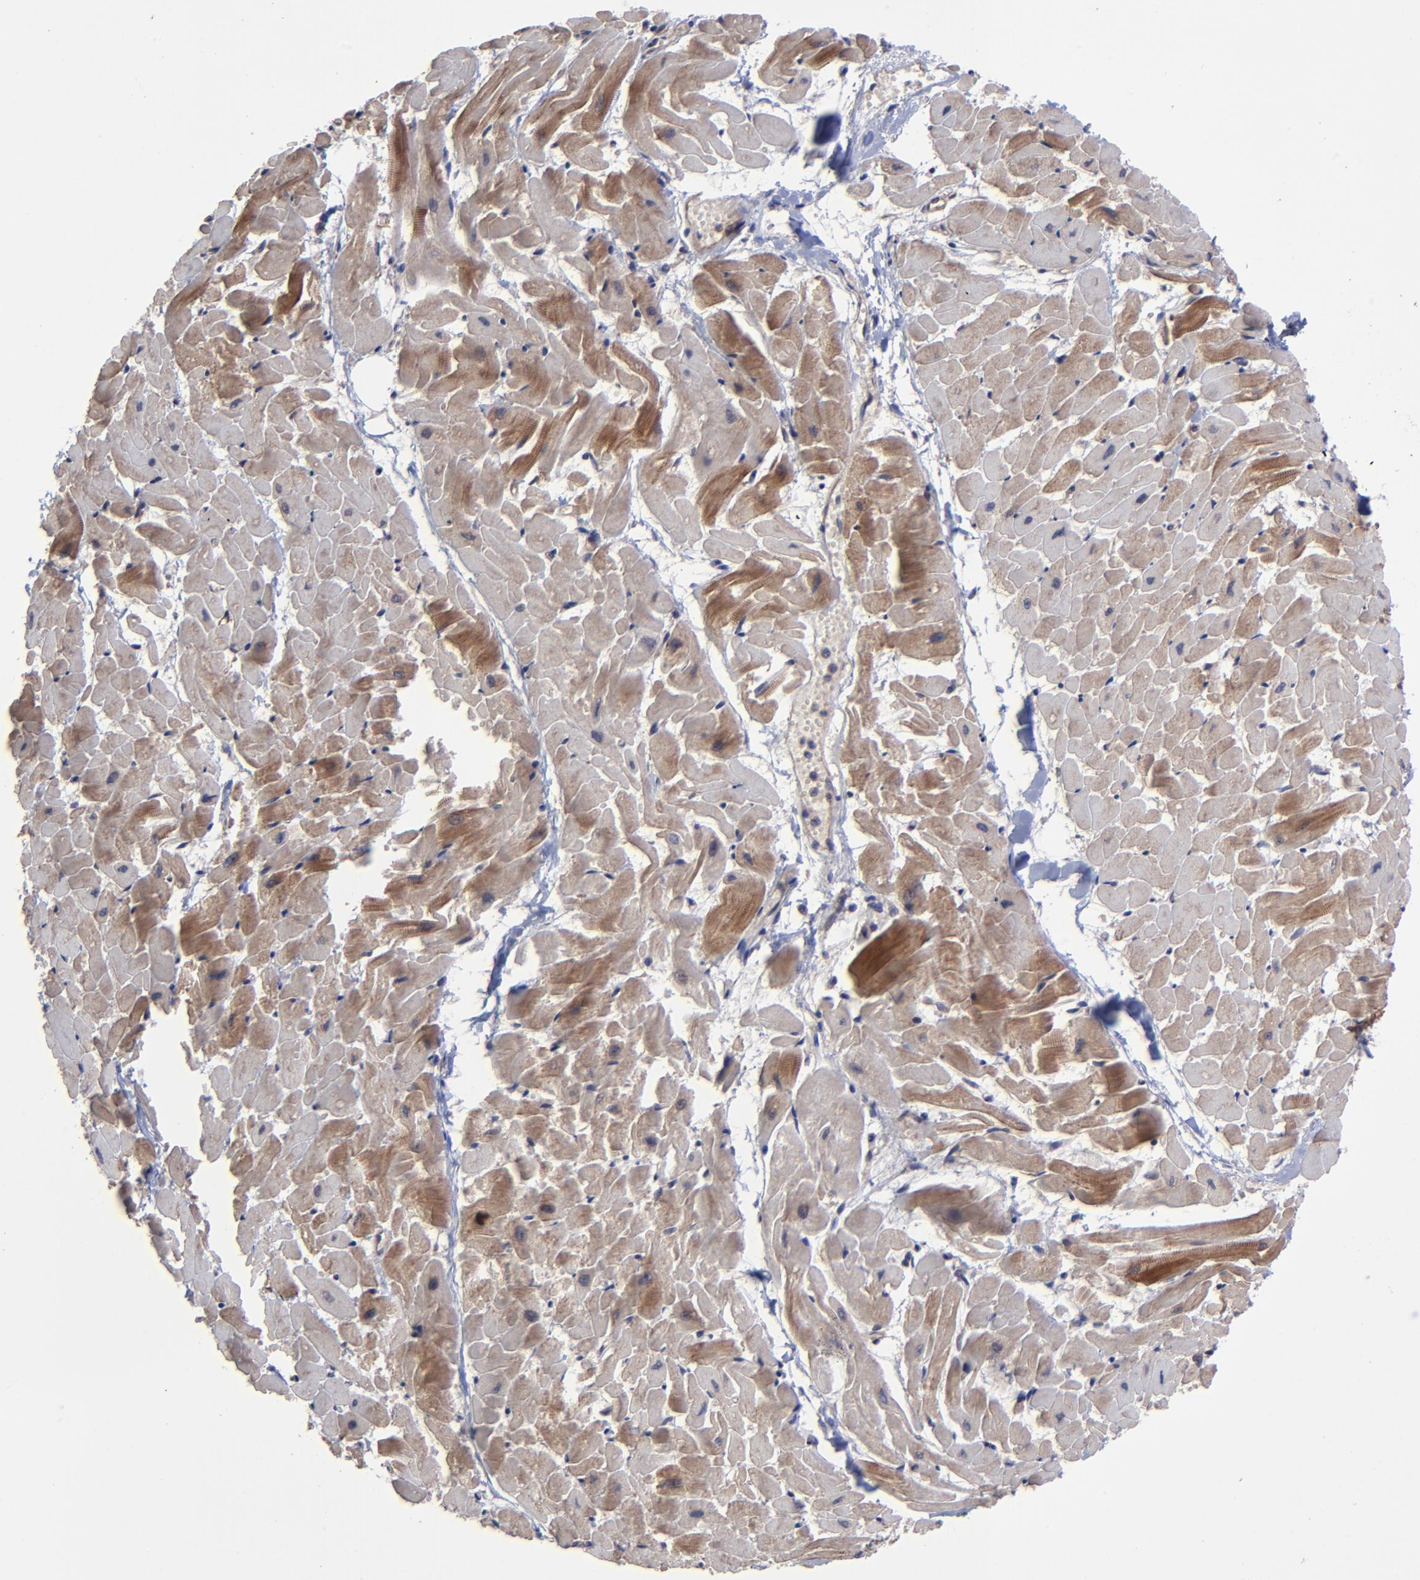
{"staining": {"intensity": "moderate", "quantity": ">75%", "location": "cytoplasmic/membranous"}, "tissue": "heart muscle", "cell_type": "Cardiomyocytes", "image_type": "normal", "snomed": [{"axis": "morphology", "description": "Normal tissue, NOS"}, {"axis": "topography", "description": "Heart"}], "caption": "Cardiomyocytes reveal medium levels of moderate cytoplasmic/membranous staining in approximately >75% of cells in unremarkable heart muscle. (brown staining indicates protein expression, while blue staining denotes nuclei).", "gene": "ZNF780A", "patient": {"sex": "female", "age": 19}}